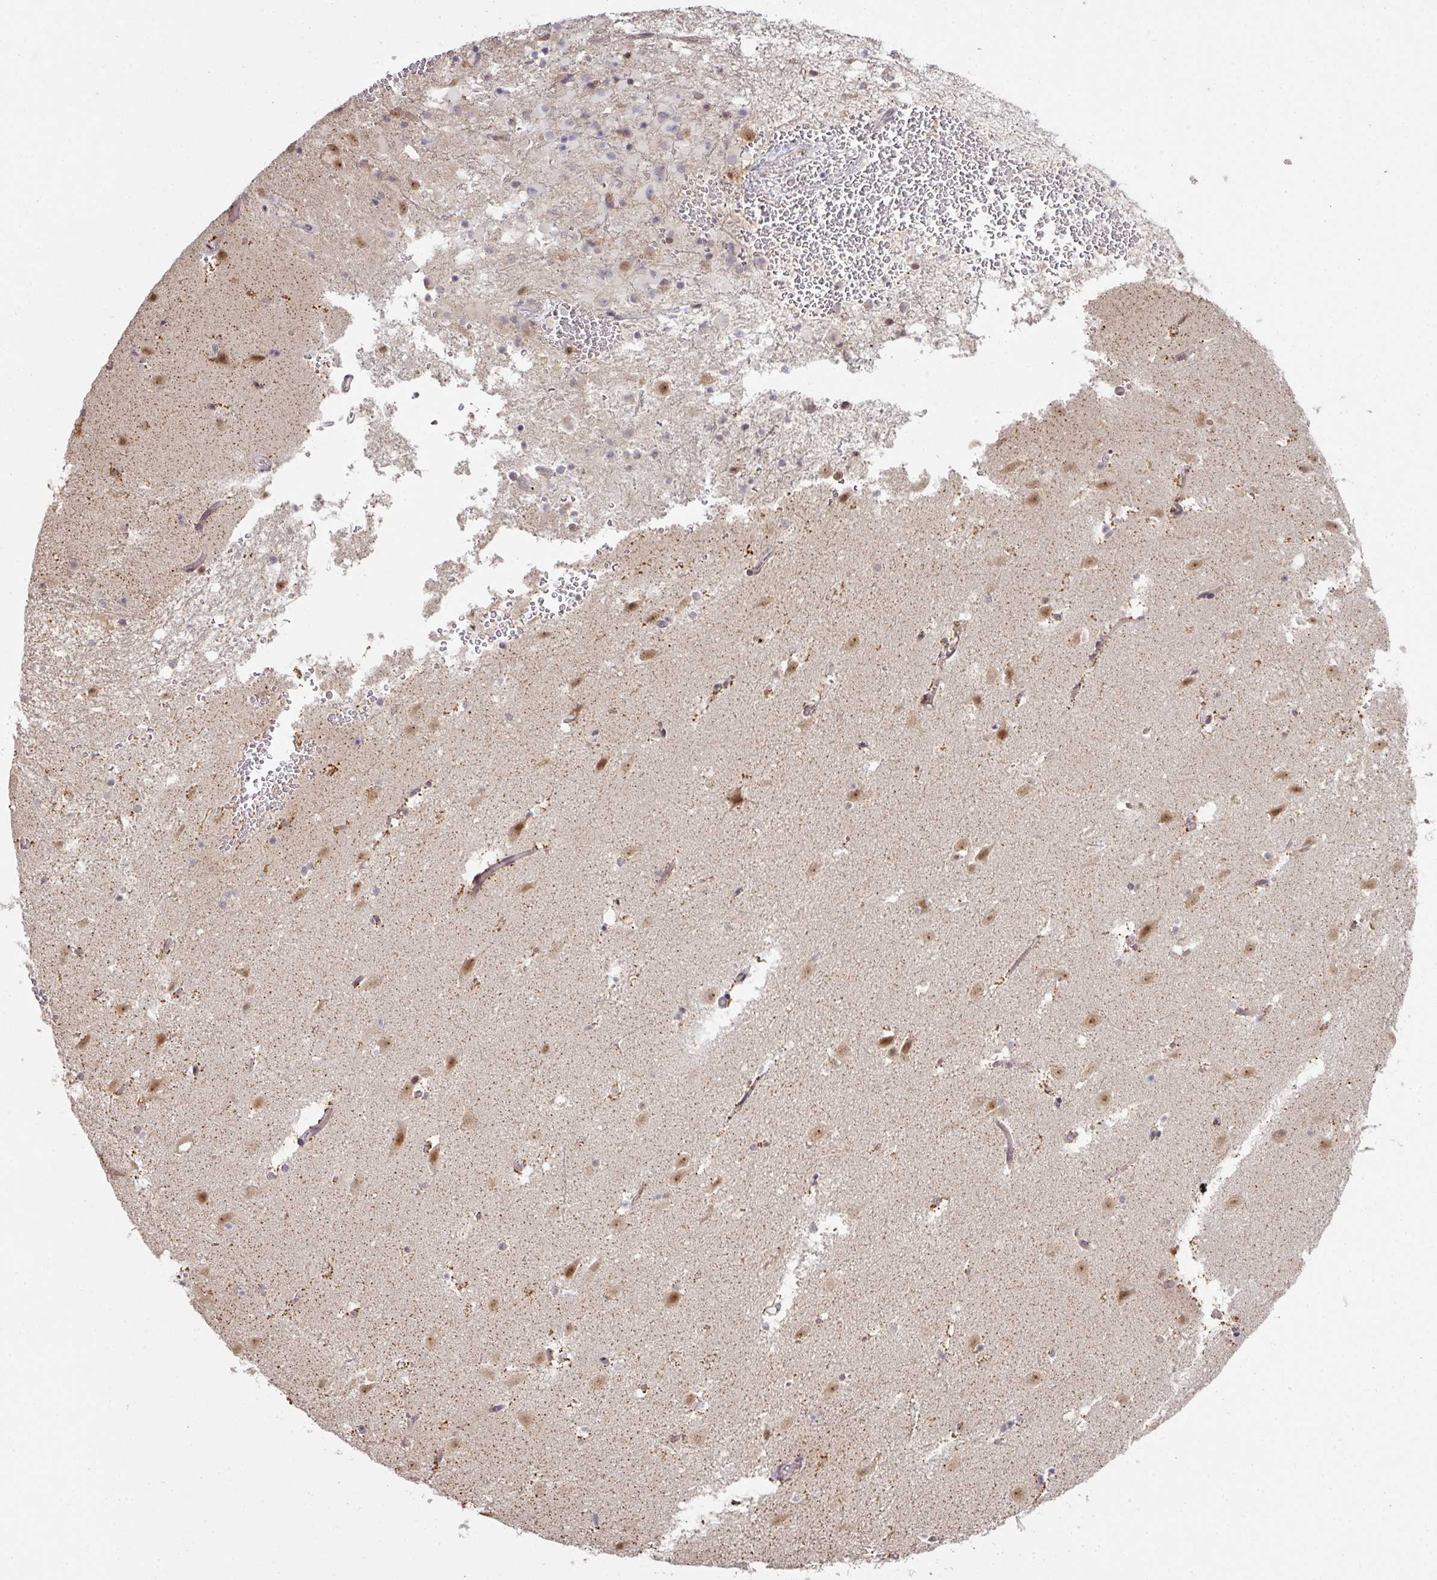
{"staining": {"intensity": "negative", "quantity": "none", "location": "none"}, "tissue": "caudate", "cell_type": "Glial cells", "image_type": "normal", "snomed": [{"axis": "morphology", "description": "Normal tissue, NOS"}, {"axis": "topography", "description": "Lateral ventricle wall"}], "caption": "Protein analysis of normal caudate shows no significant staining in glial cells. The staining is performed using DAB brown chromogen with nuclei counter-stained in using hematoxylin.", "gene": "GTF2H3", "patient": {"sex": "male", "age": 37}}